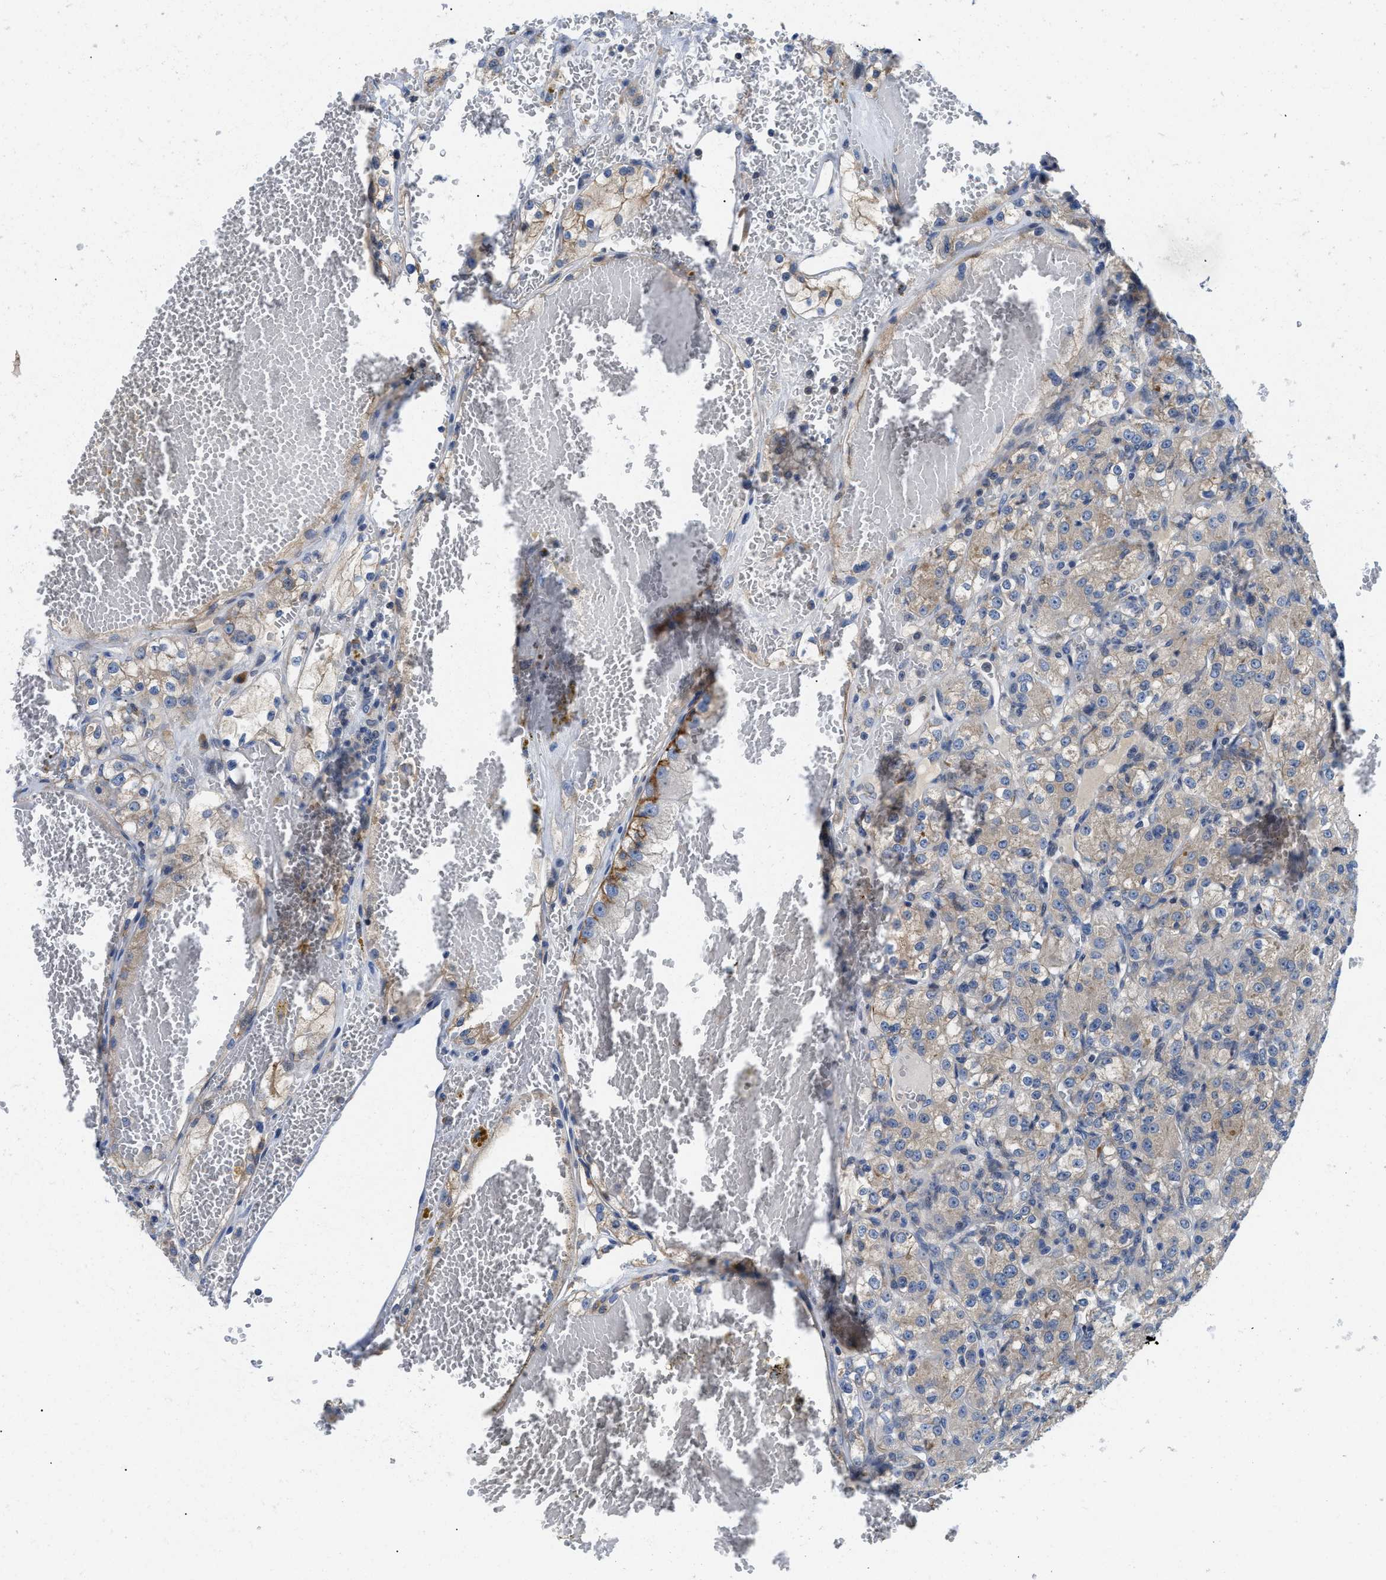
{"staining": {"intensity": "weak", "quantity": "25%-75%", "location": "cytoplasmic/membranous"}, "tissue": "renal cancer", "cell_type": "Tumor cells", "image_type": "cancer", "snomed": [{"axis": "morphology", "description": "Normal tissue, NOS"}, {"axis": "morphology", "description": "Adenocarcinoma, NOS"}, {"axis": "topography", "description": "Kidney"}], "caption": "Protein staining exhibits weak cytoplasmic/membranous expression in approximately 25%-75% of tumor cells in renal adenocarcinoma.", "gene": "IKBKE", "patient": {"sex": "male", "age": 61}}